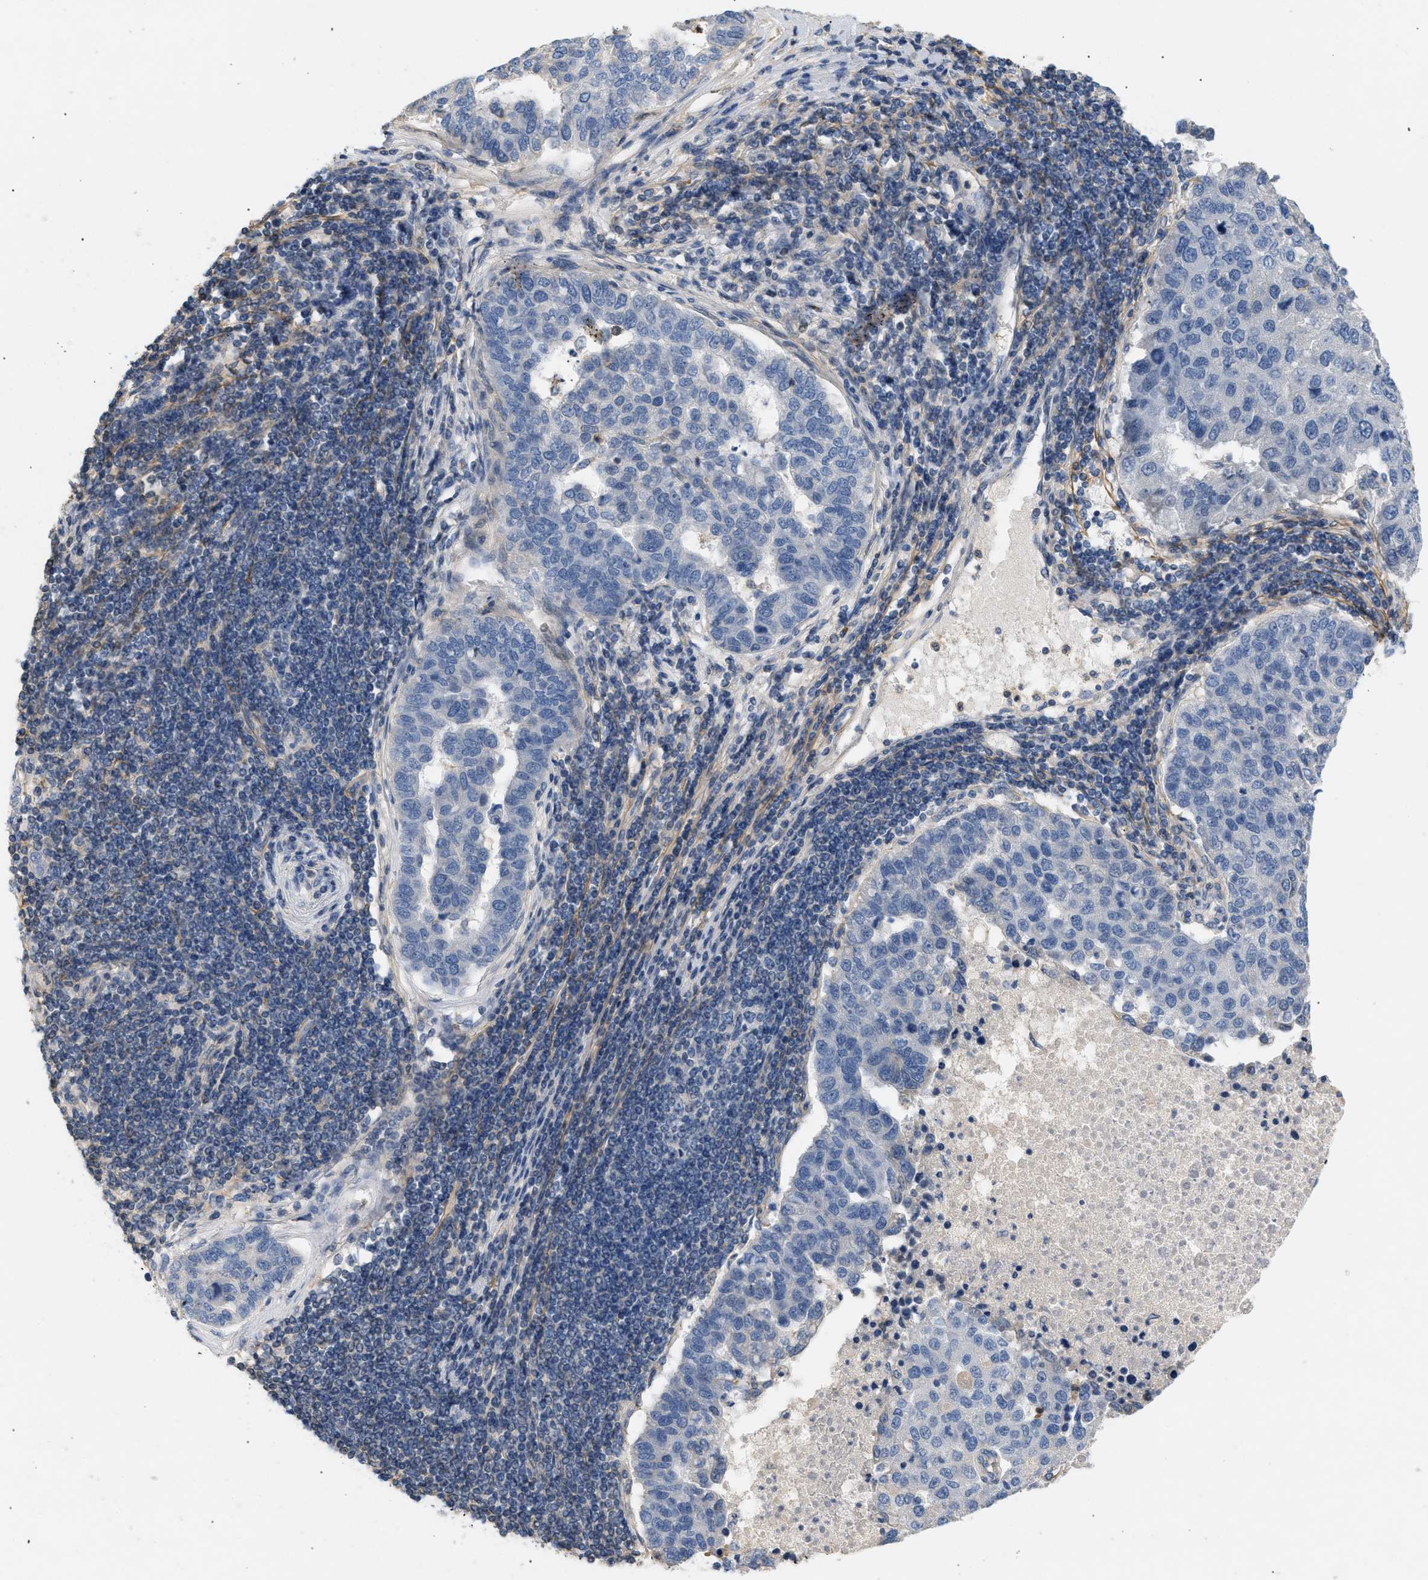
{"staining": {"intensity": "negative", "quantity": "none", "location": "none"}, "tissue": "pancreatic cancer", "cell_type": "Tumor cells", "image_type": "cancer", "snomed": [{"axis": "morphology", "description": "Adenocarcinoma, NOS"}, {"axis": "topography", "description": "Pancreas"}], "caption": "A photomicrograph of adenocarcinoma (pancreatic) stained for a protein shows no brown staining in tumor cells.", "gene": "FARS2", "patient": {"sex": "female", "age": 61}}